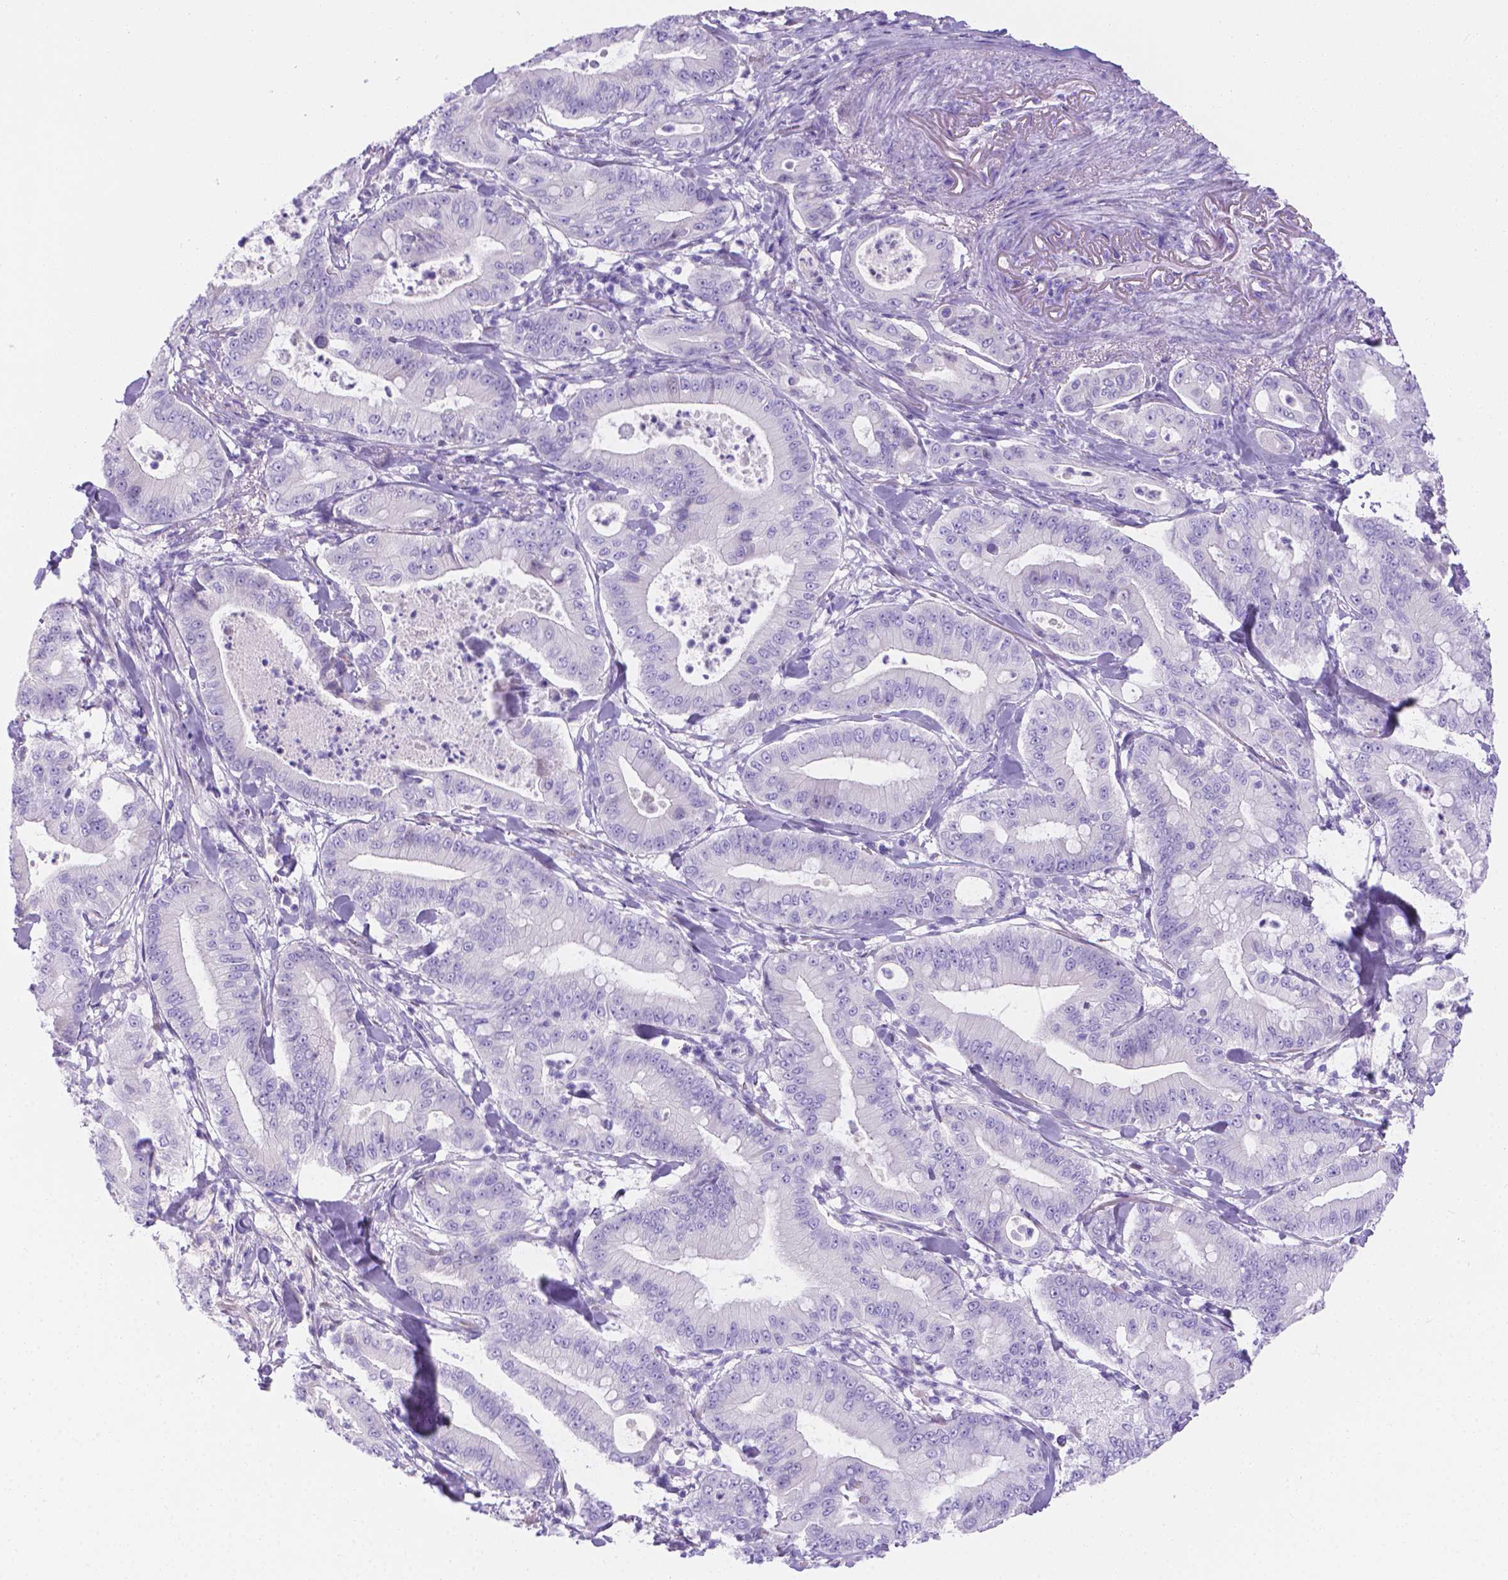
{"staining": {"intensity": "negative", "quantity": "none", "location": "none"}, "tissue": "pancreatic cancer", "cell_type": "Tumor cells", "image_type": "cancer", "snomed": [{"axis": "morphology", "description": "Adenocarcinoma, NOS"}, {"axis": "topography", "description": "Pancreas"}], "caption": "An IHC histopathology image of pancreatic cancer (adenocarcinoma) is shown. There is no staining in tumor cells of pancreatic cancer (adenocarcinoma).", "gene": "MLN", "patient": {"sex": "male", "age": 71}}